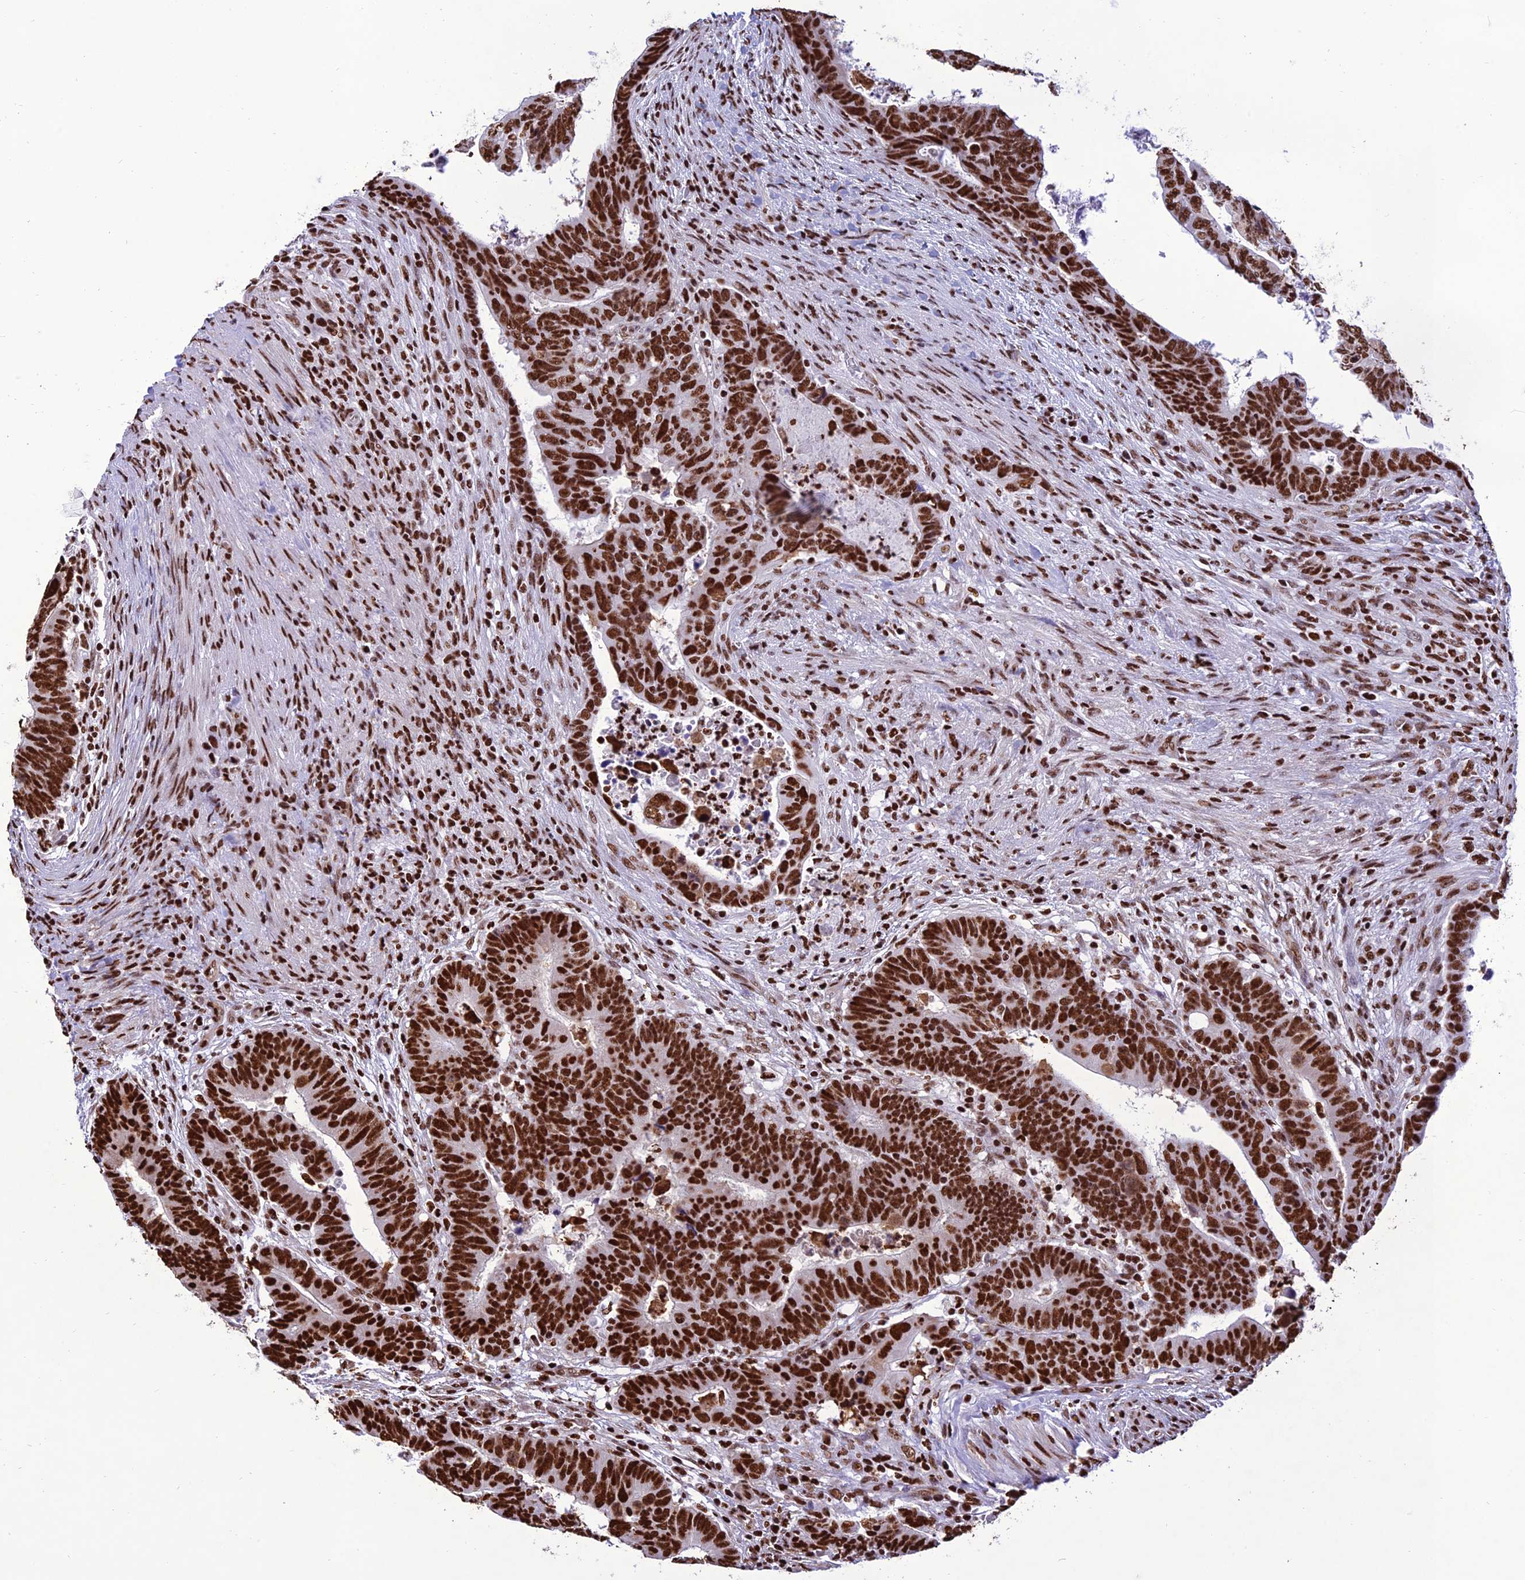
{"staining": {"intensity": "strong", "quantity": ">75%", "location": "nuclear"}, "tissue": "colorectal cancer", "cell_type": "Tumor cells", "image_type": "cancer", "snomed": [{"axis": "morphology", "description": "Normal tissue, NOS"}, {"axis": "morphology", "description": "Adenocarcinoma, NOS"}, {"axis": "topography", "description": "Rectum"}], "caption": "Strong nuclear staining is seen in approximately >75% of tumor cells in colorectal cancer (adenocarcinoma). (DAB IHC, brown staining for protein, blue staining for nuclei).", "gene": "INO80E", "patient": {"sex": "female", "age": 65}}